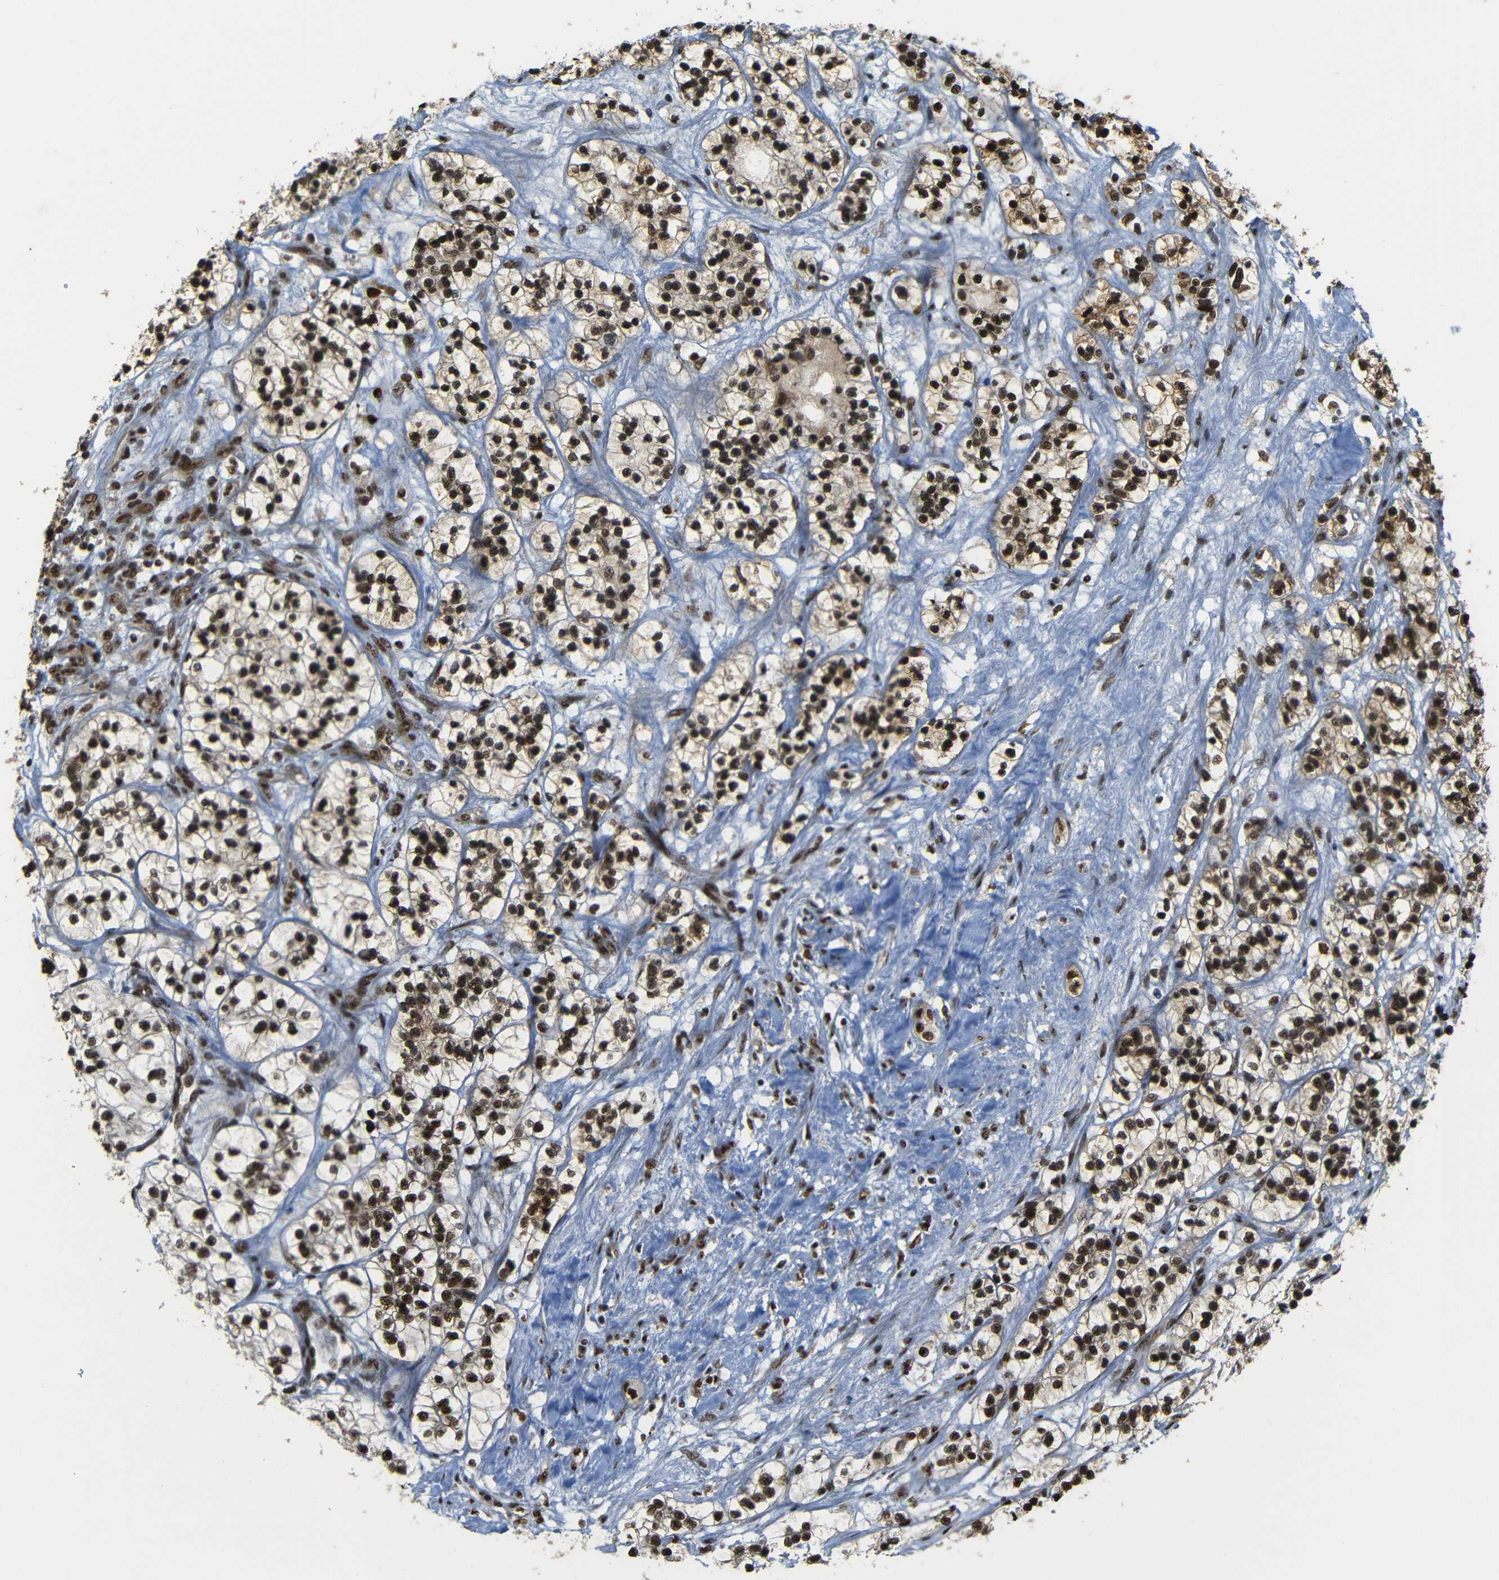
{"staining": {"intensity": "strong", "quantity": ">75%", "location": "cytoplasmic/membranous,nuclear"}, "tissue": "renal cancer", "cell_type": "Tumor cells", "image_type": "cancer", "snomed": [{"axis": "morphology", "description": "Adenocarcinoma, NOS"}, {"axis": "topography", "description": "Kidney"}], "caption": "Renal cancer (adenocarcinoma) tissue displays strong cytoplasmic/membranous and nuclear positivity in approximately >75% of tumor cells, visualized by immunohistochemistry.", "gene": "TCF7L2", "patient": {"sex": "female", "age": 57}}